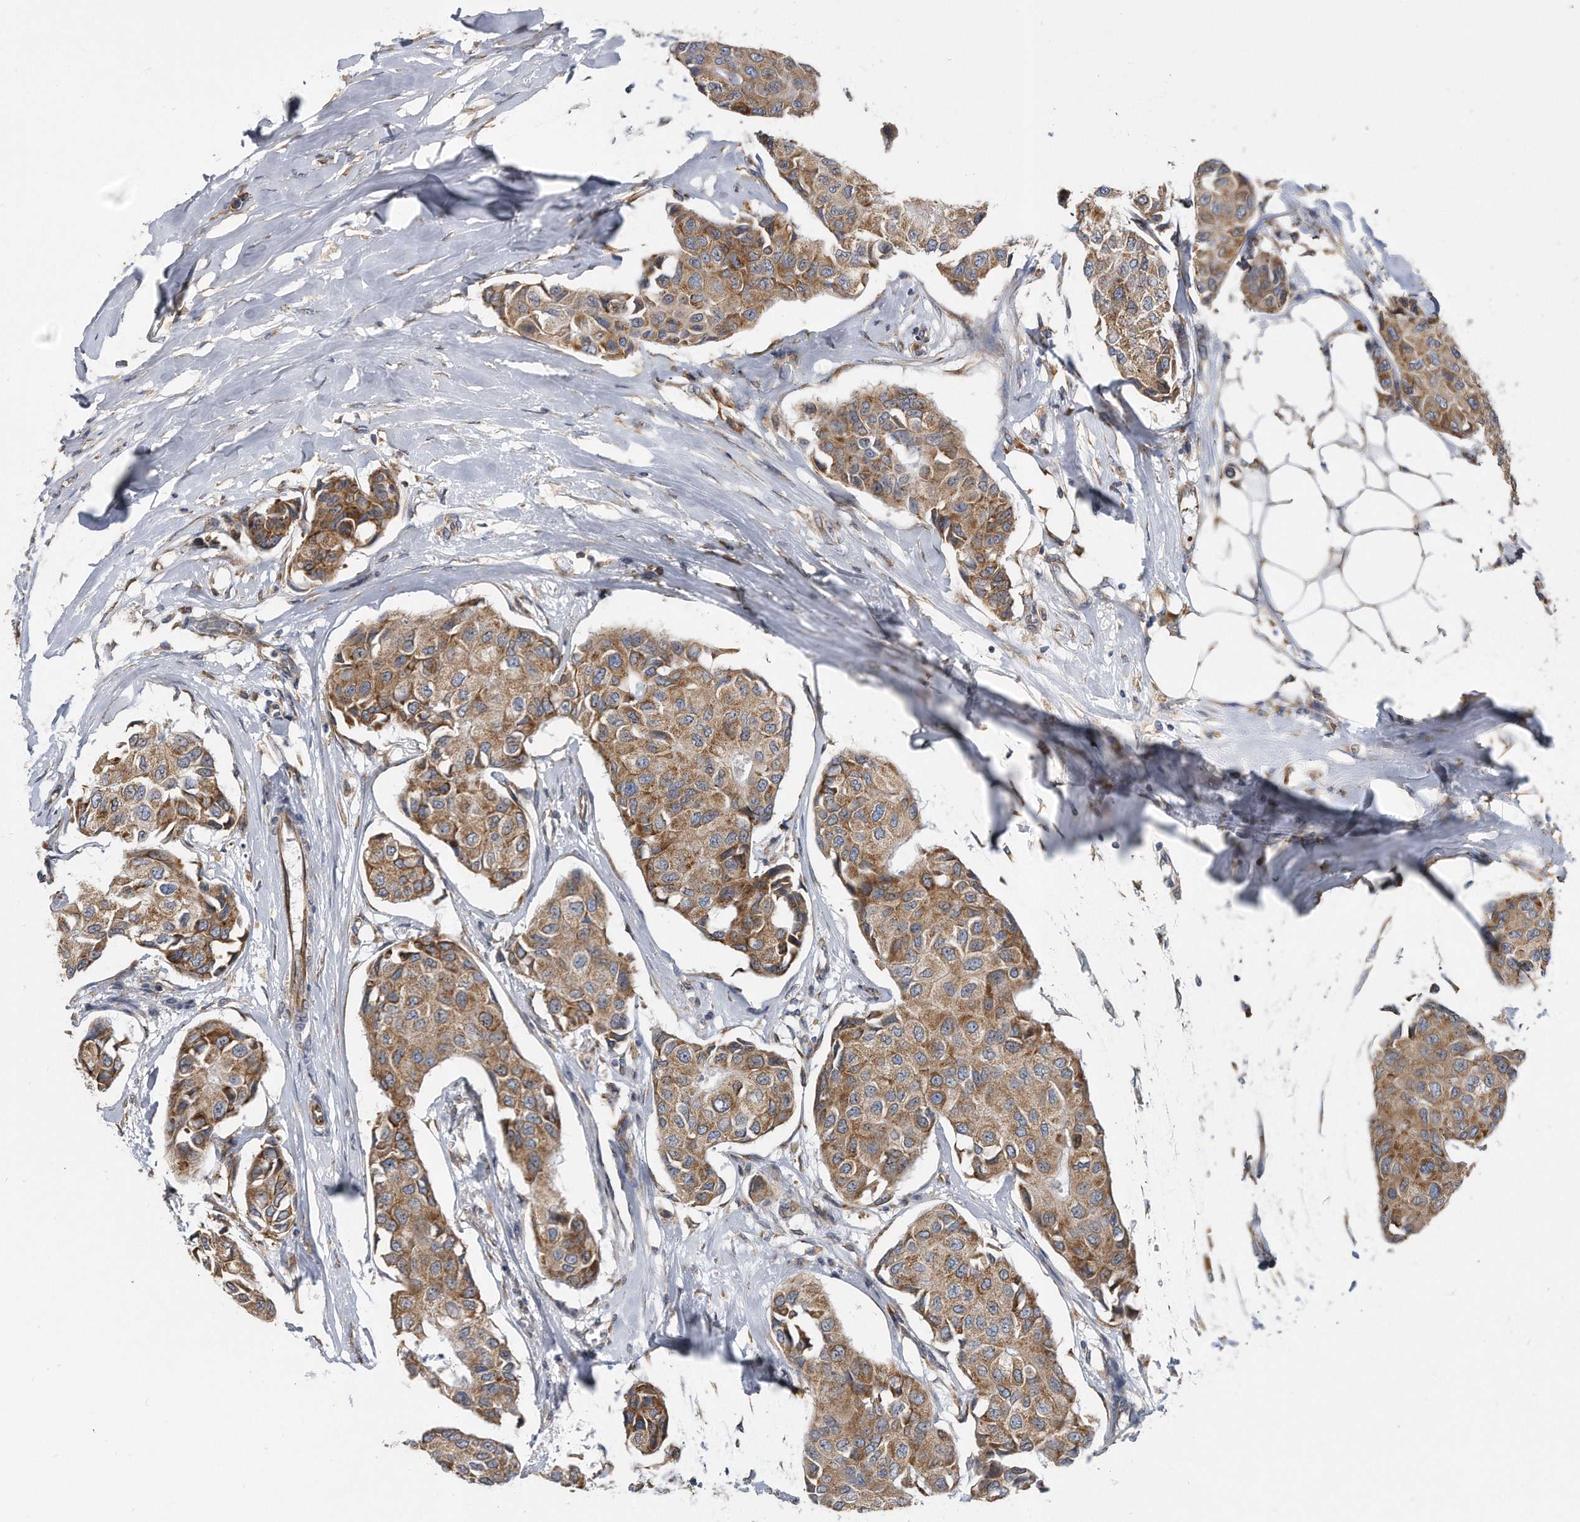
{"staining": {"intensity": "moderate", "quantity": ">75%", "location": "cytoplasmic/membranous"}, "tissue": "breast cancer", "cell_type": "Tumor cells", "image_type": "cancer", "snomed": [{"axis": "morphology", "description": "Duct carcinoma"}, {"axis": "topography", "description": "Breast"}], "caption": "The image shows staining of breast intraductal carcinoma, revealing moderate cytoplasmic/membranous protein staining (brown color) within tumor cells.", "gene": "CCDC47", "patient": {"sex": "female", "age": 80}}